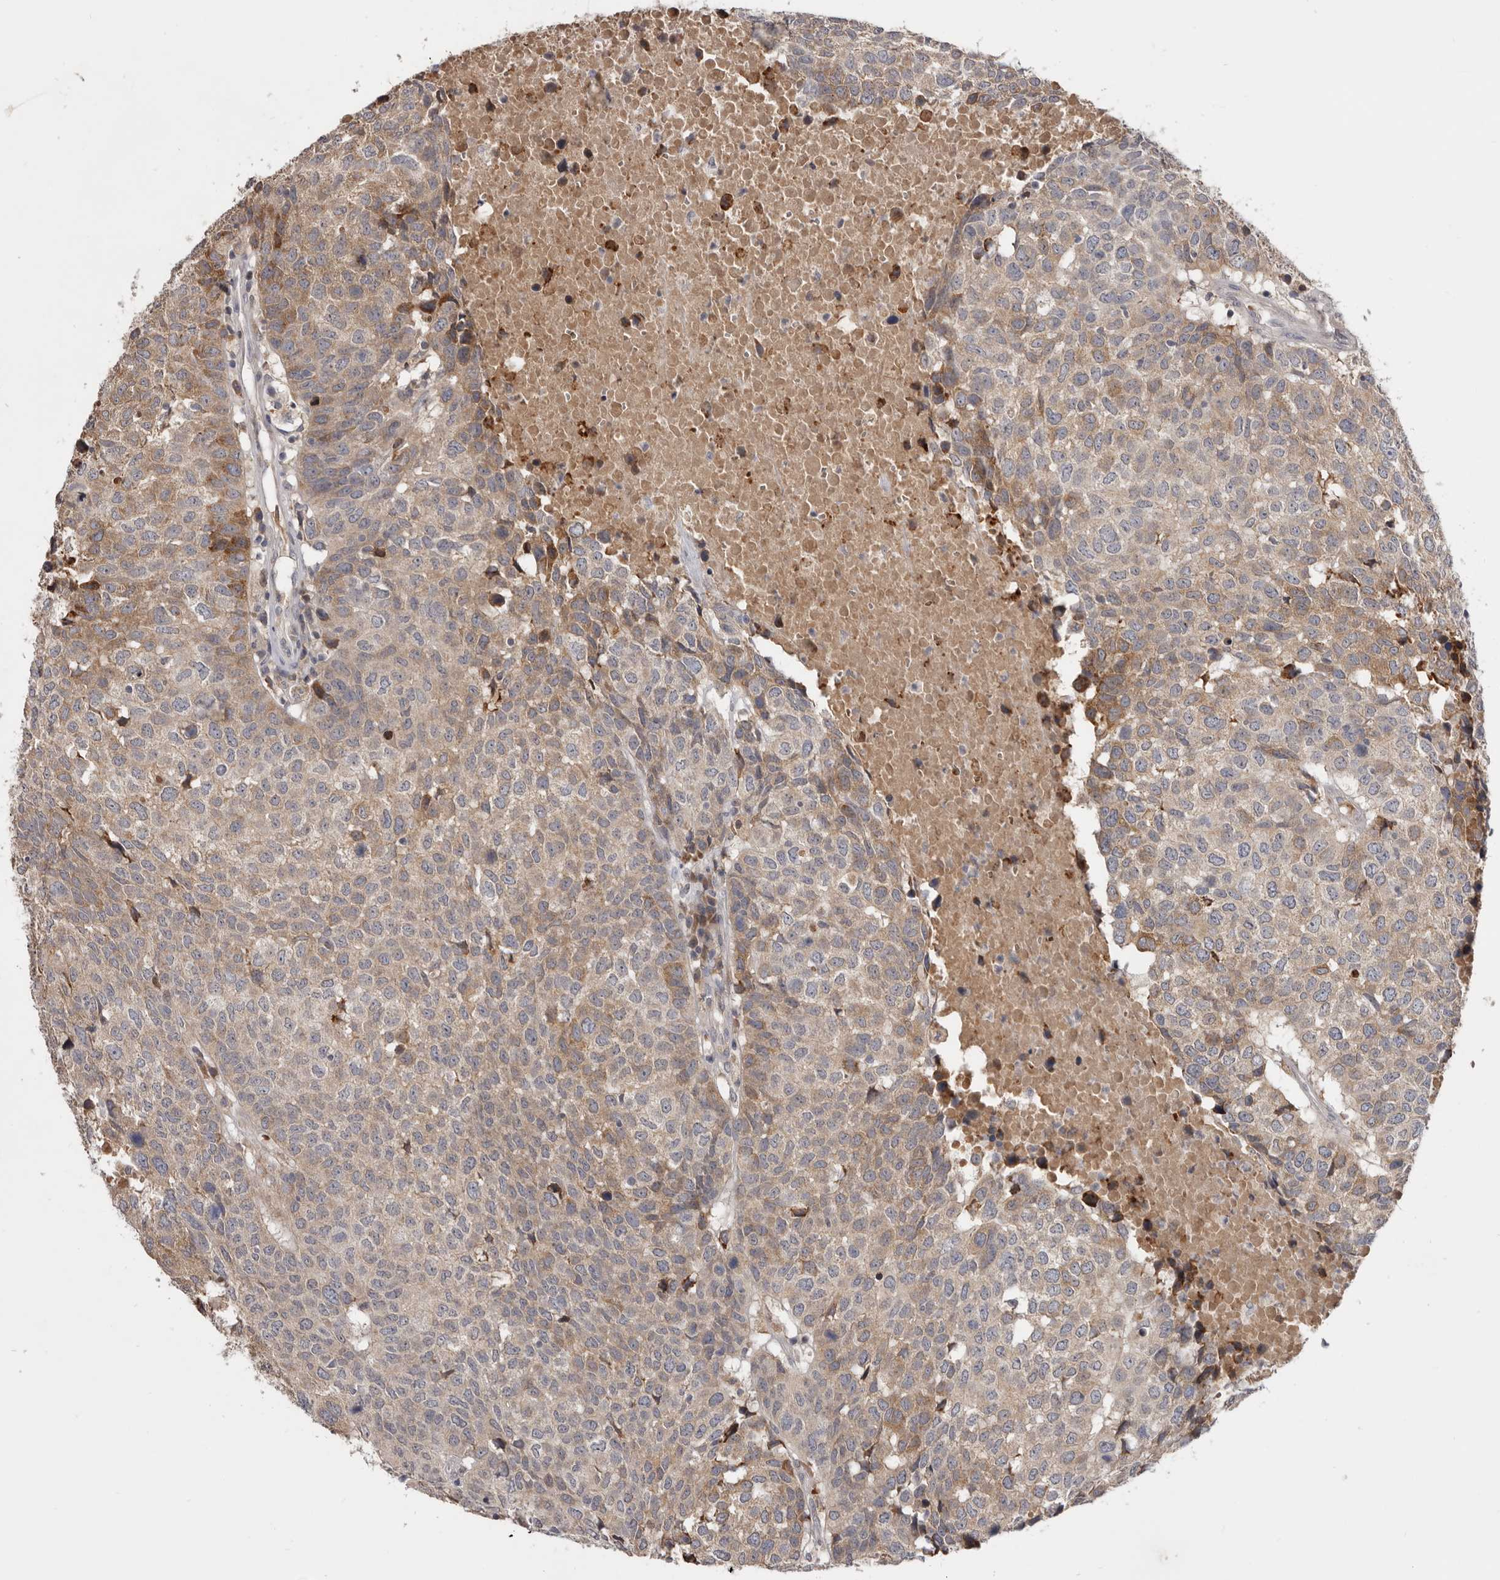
{"staining": {"intensity": "weak", "quantity": ">75%", "location": "cytoplasmic/membranous"}, "tissue": "head and neck cancer", "cell_type": "Tumor cells", "image_type": "cancer", "snomed": [{"axis": "morphology", "description": "Squamous cell carcinoma, NOS"}, {"axis": "topography", "description": "Head-Neck"}], "caption": "The immunohistochemical stain highlights weak cytoplasmic/membranous positivity in tumor cells of head and neck squamous cell carcinoma tissue.", "gene": "NENF", "patient": {"sex": "male", "age": 66}}